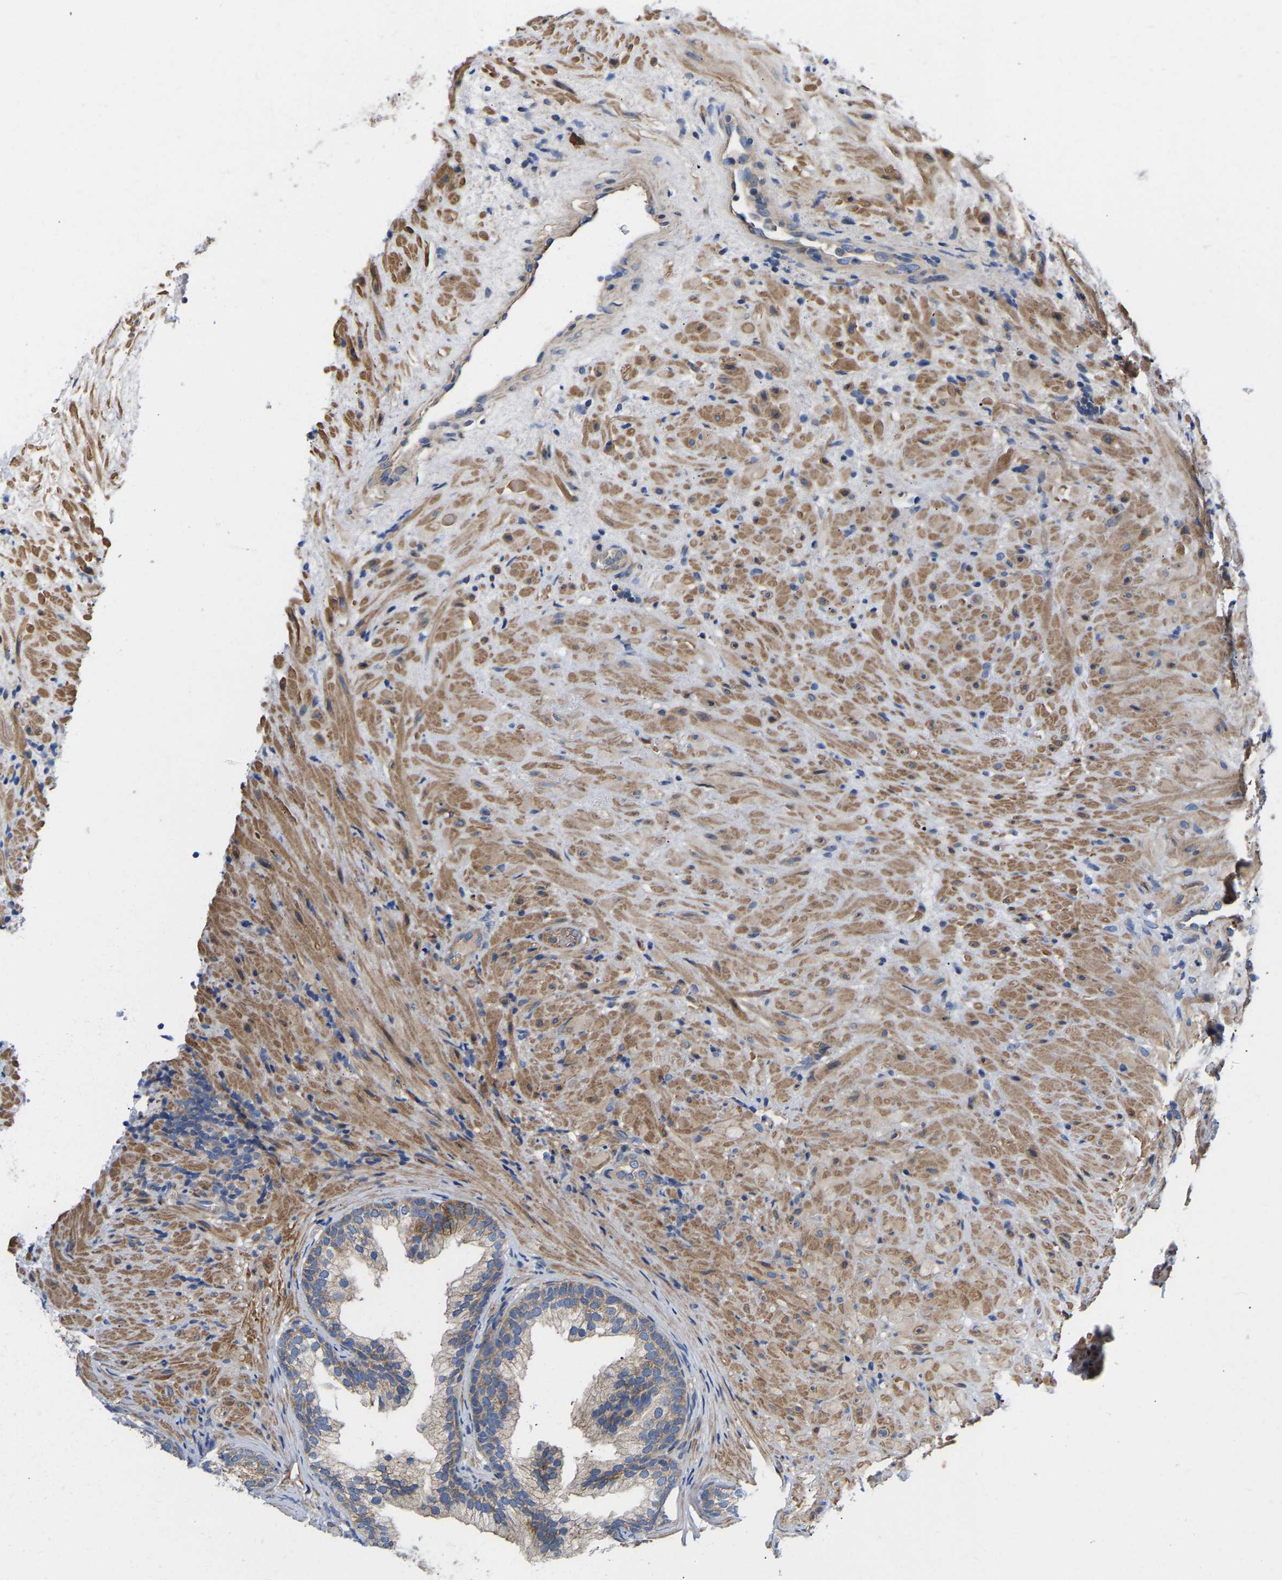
{"staining": {"intensity": "strong", "quantity": "25%-75%", "location": "cytoplasmic/membranous"}, "tissue": "prostate", "cell_type": "Glandular cells", "image_type": "normal", "snomed": [{"axis": "morphology", "description": "Normal tissue, NOS"}, {"axis": "topography", "description": "Prostate"}], "caption": "A micrograph of prostate stained for a protein exhibits strong cytoplasmic/membranous brown staining in glandular cells. Nuclei are stained in blue.", "gene": "AIMP2", "patient": {"sex": "male", "age": 76}}